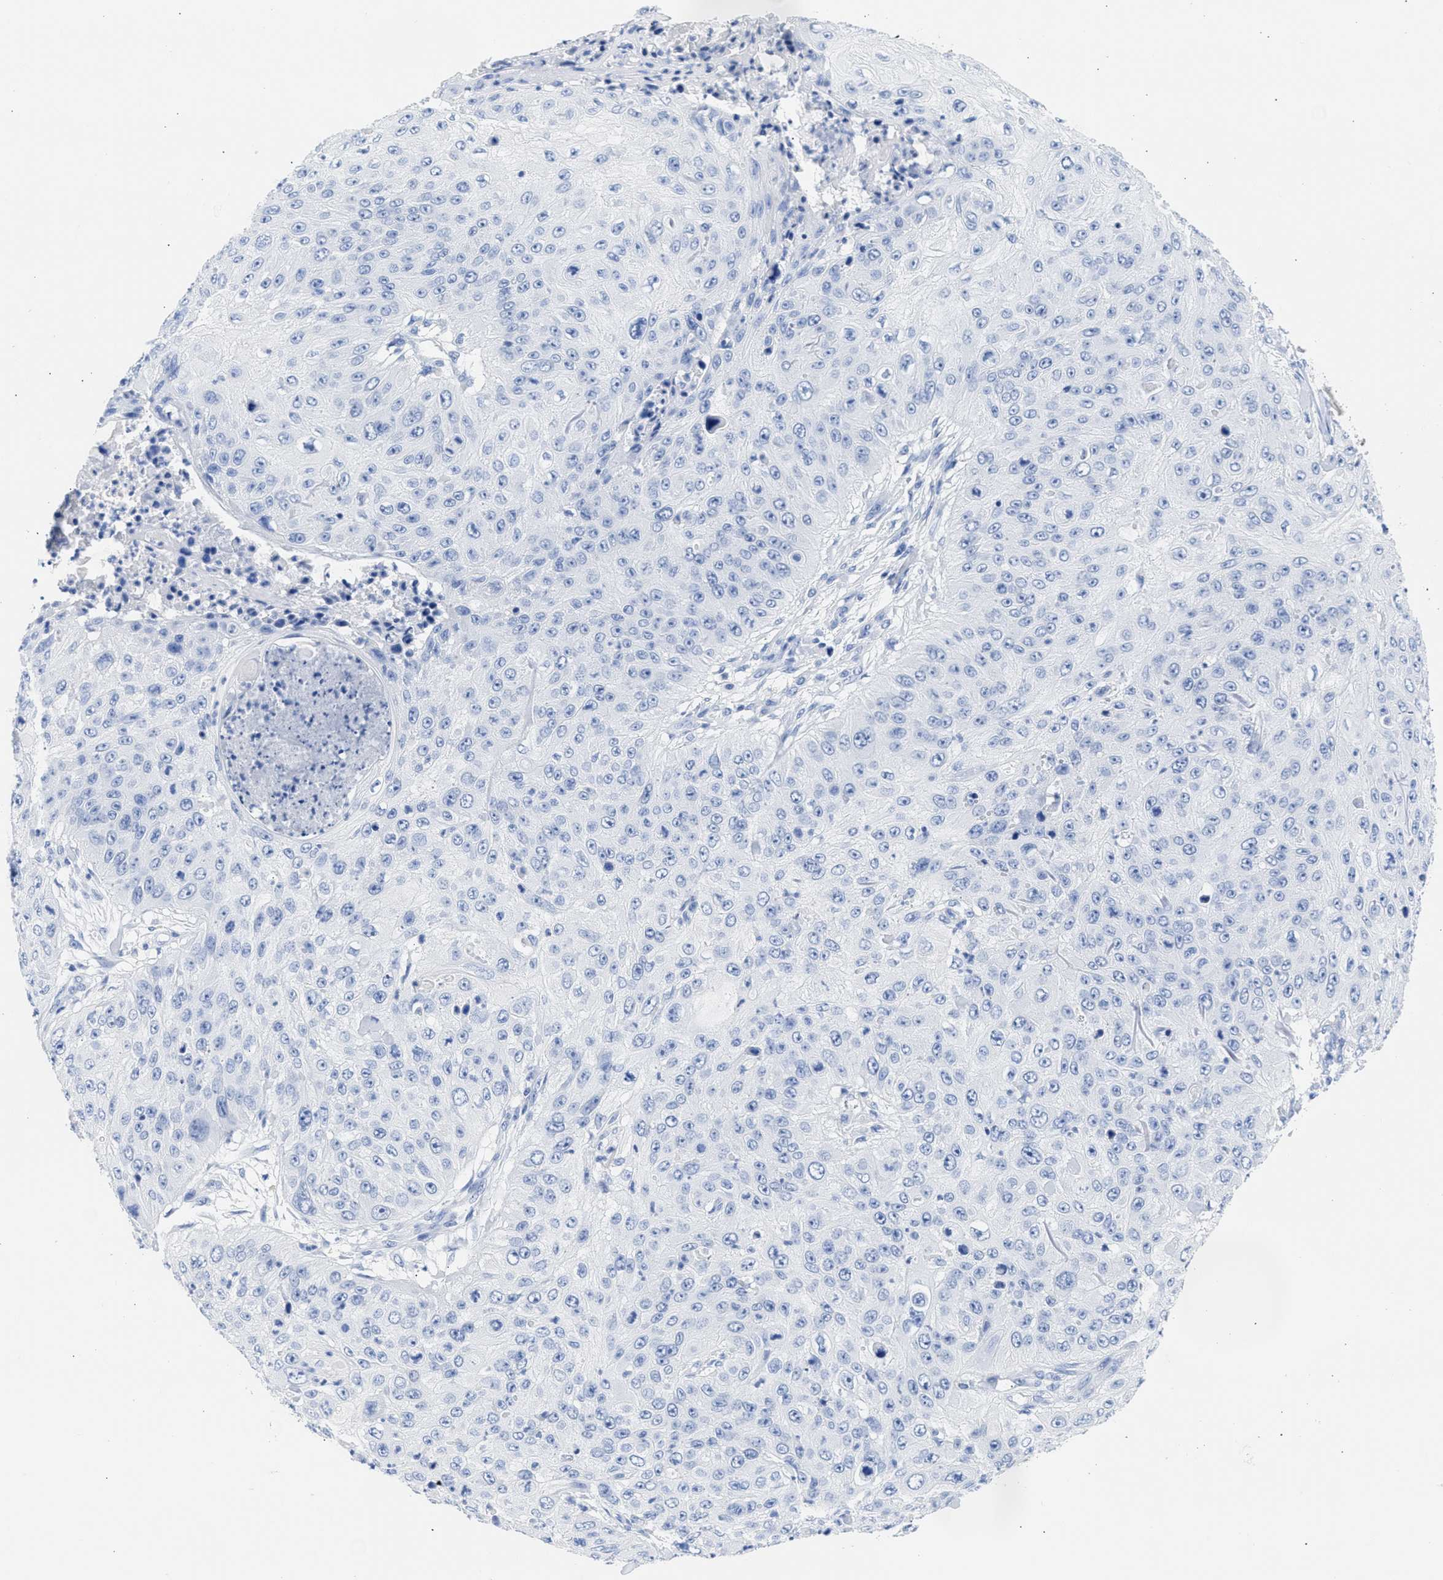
{"staining": {"intensity": "negative", "quantity": "none", "location": "none"}, "tissue": "skin cancer", "cell_type": "Tumor cells", "image_type": "cancer", "snomed": [{"axis": "morphology", "description": "Squamous cell carcinoma, NOS"}, {"axis": "topography", "description": "Skin"}], "caption": "The immunohistochemistry image has no significant staining in tumor cells of squamous cell carcinoma (skin) tissue. Brightfield microscopy of immunohistochemistry (IHC) stained with DAB (3,3'-diaminobenzidine) (brown) and hematoxylin (blue), captured at high magnification.", "gene": "NCAM1", "patient": {"sex": "female", "age": 80}}